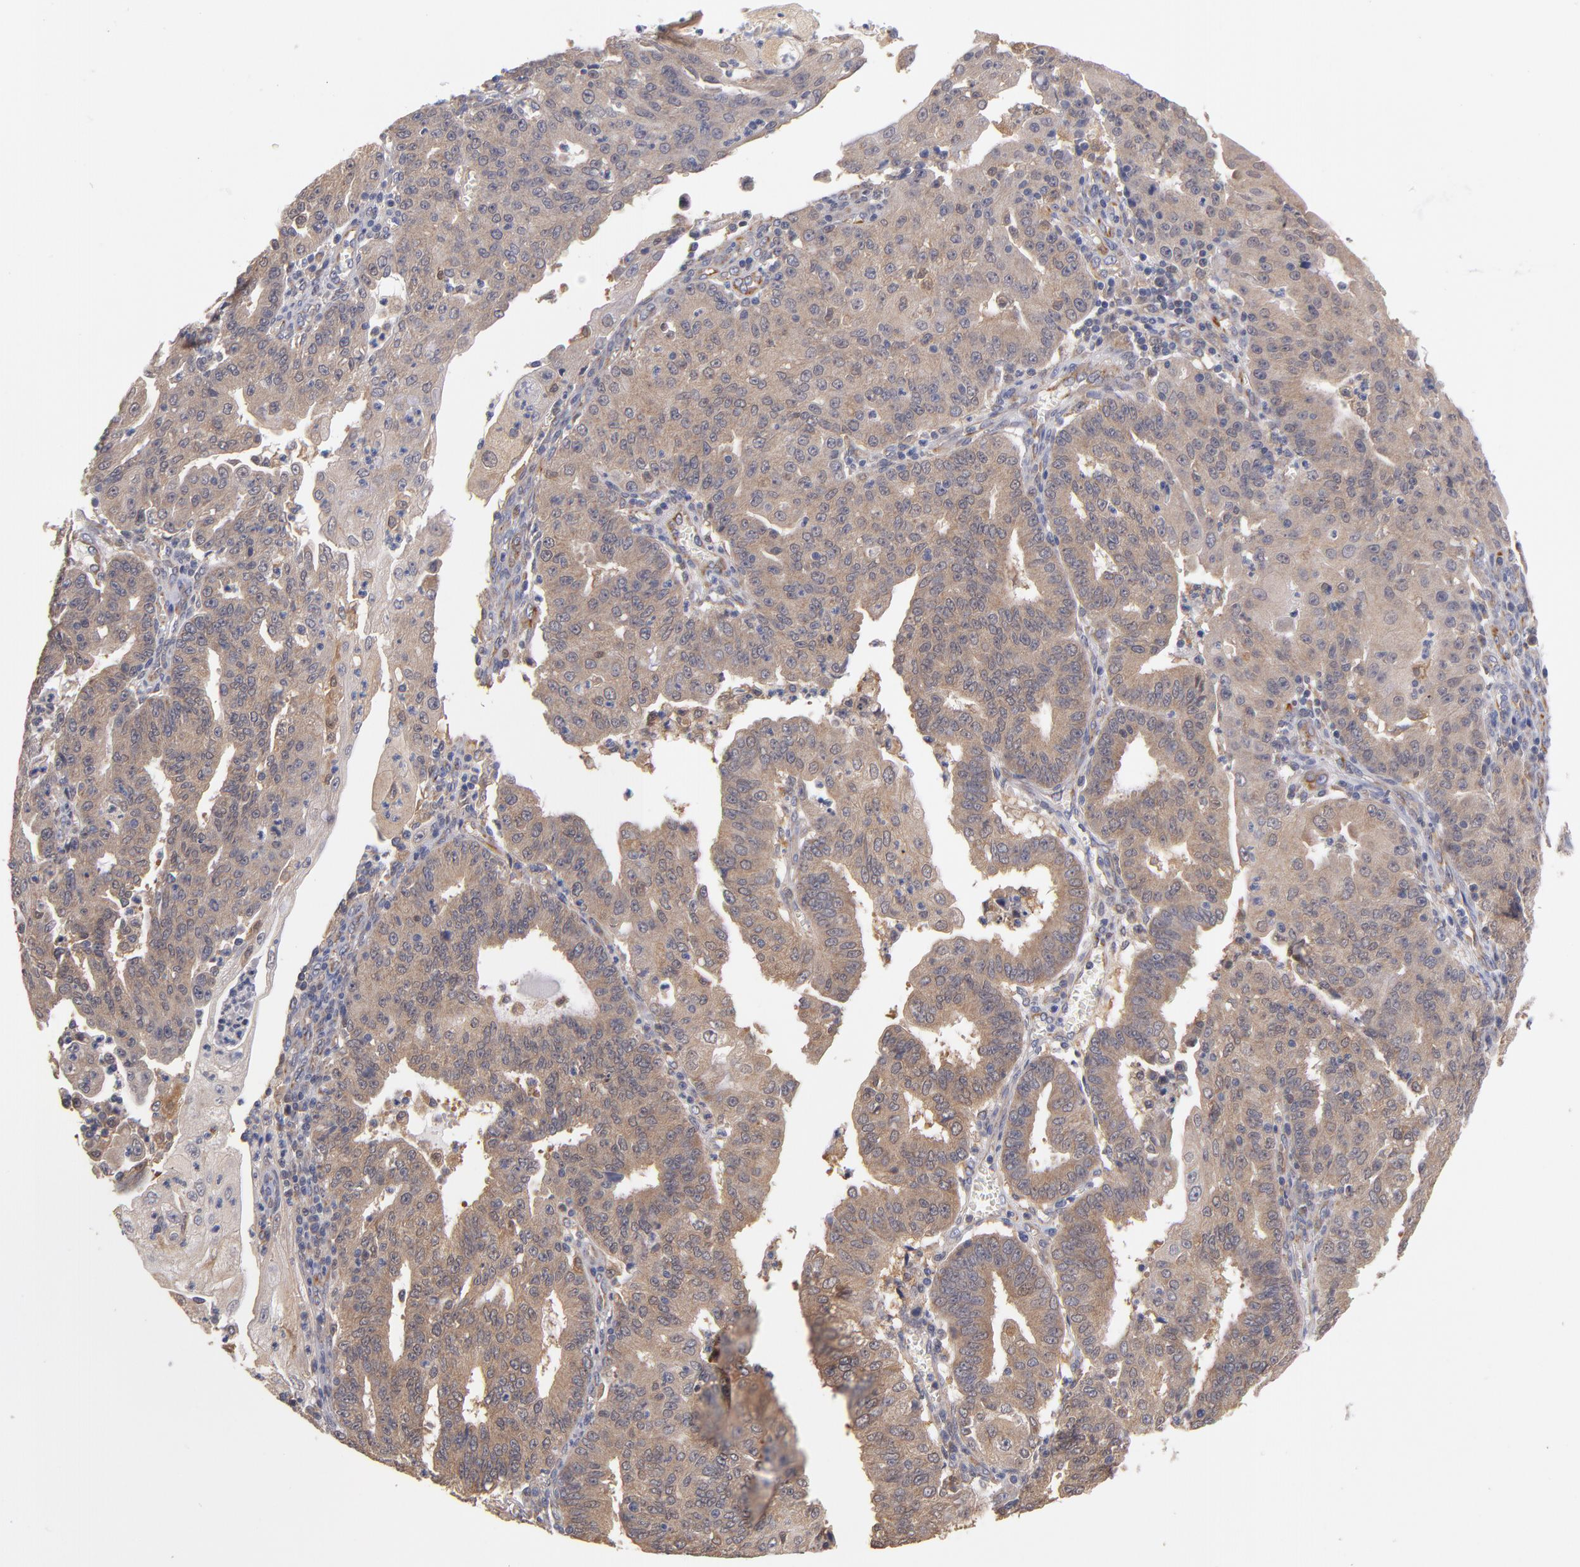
{"staining": {"intensity": "moderate", "quantity": ">75%", "location": "cytoplasmic/membranous"}, "tissue": "endometrial cancer", "cell_type": "Tumor cells", "image_type": "cancer", "snomed": [{"axis": "morphology", "description": "Adenocarcinoma, NOS"}, {"axis": "topography", "description": "Endometrium"}], "caption": "Immunohistochemistry micrograph of human endometrial adenocarcinoma stained for a protein (brown), which shows medium levels of moderate cytoplasmic/membranous staining in approximately >75% of tumor cells.", "gene": "GMFG", "patient": {"sex": "female", "age": 56}}